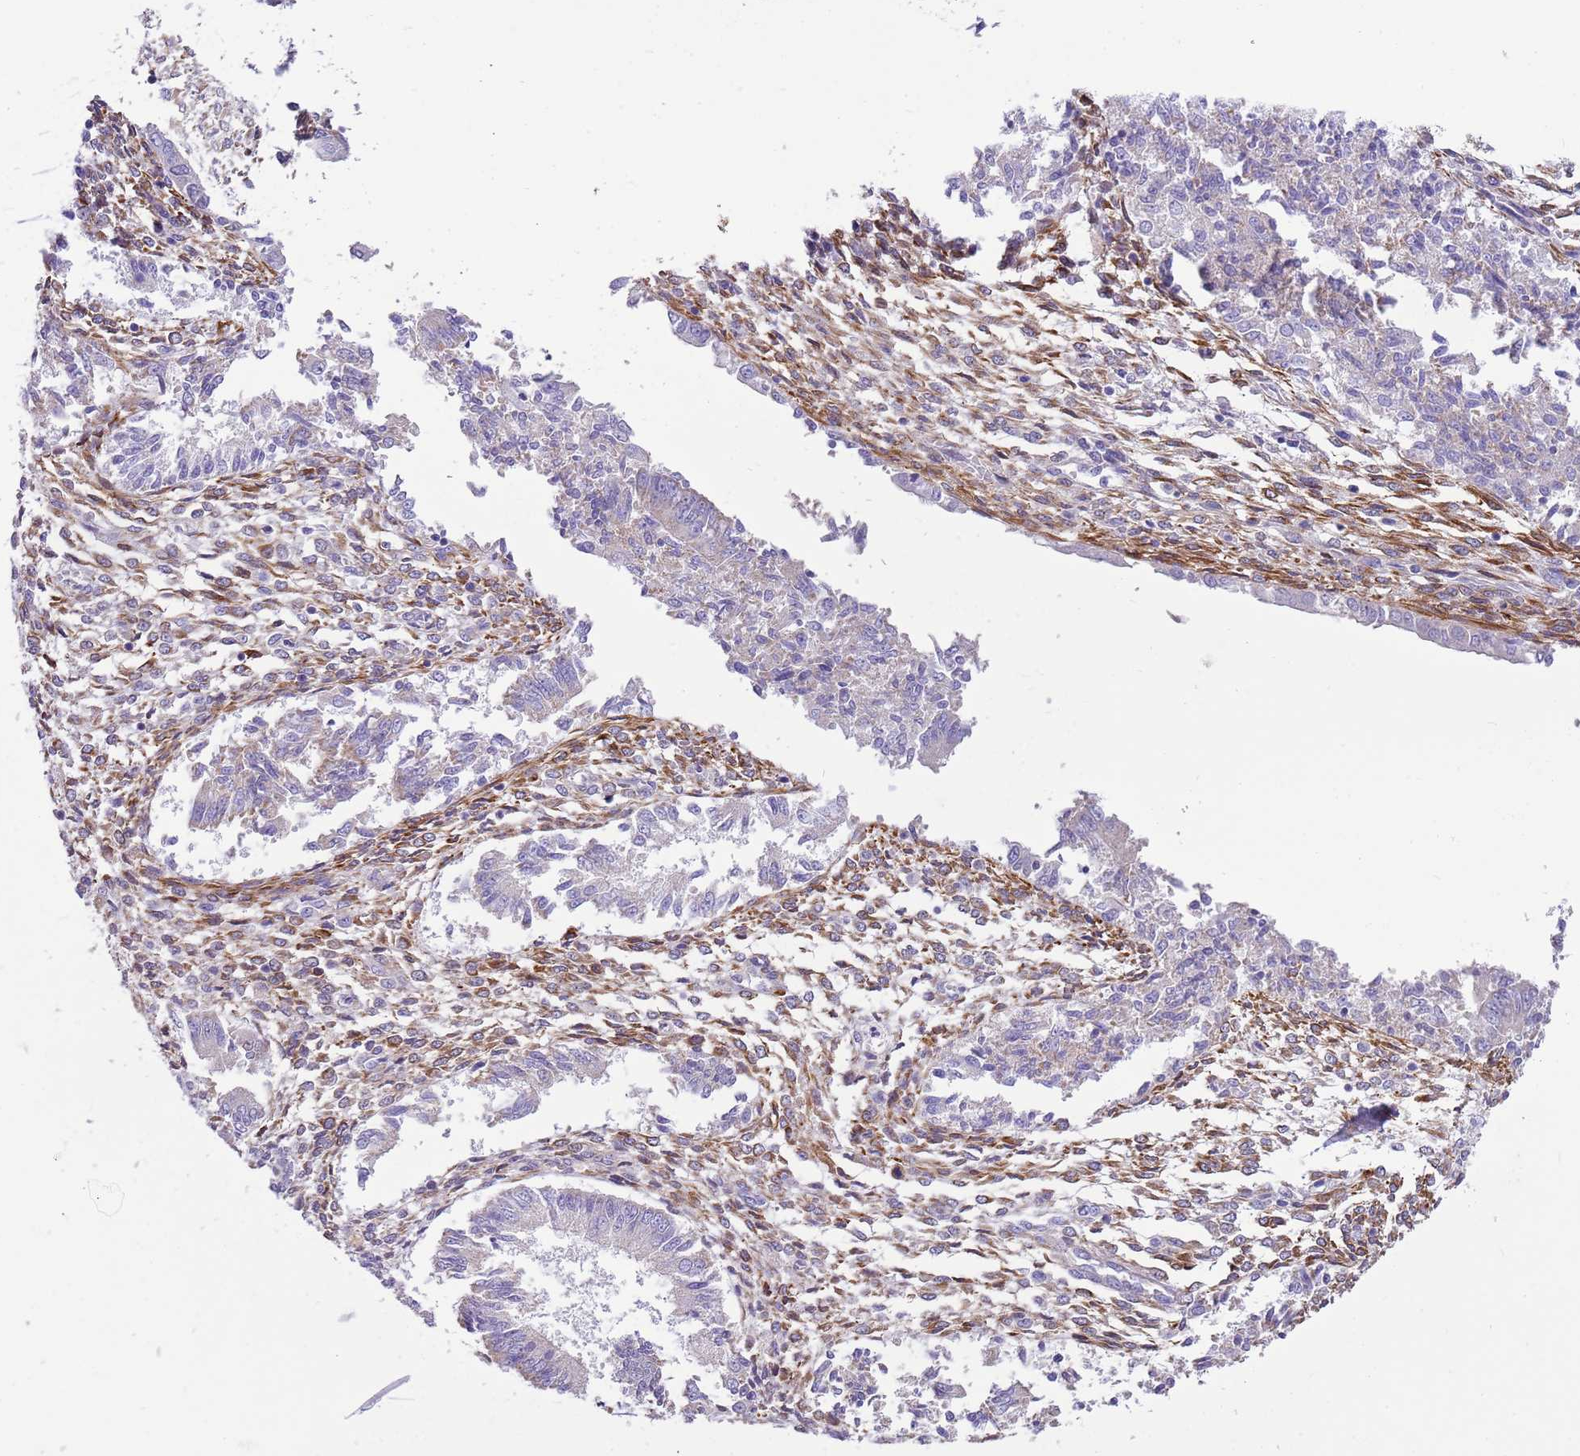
{"staining": {"intensity": "moderate", "quantity": "25%-75%", "location": "cytoplasmic/membranous"}, "tissue": "endometrium", "cell_type": "Cells in endometrial stroma", "image_type": "normal", "snomed": [{"axis": "morphology", "description": "Normal tissue, NOS"}, {"axis": "topography", "description": "Uterus"}, {"axis": "topography", "description": "Endometrium"}], "caption": "Endometrium stained with immunohistochemistry (IHC) exhibits moderate cytoplasmic/membranous expression in about 25%-75% of cells in endometrial stroma.", "gene": "SERINC3", "patient": {"sex": "female", "age": 48}}